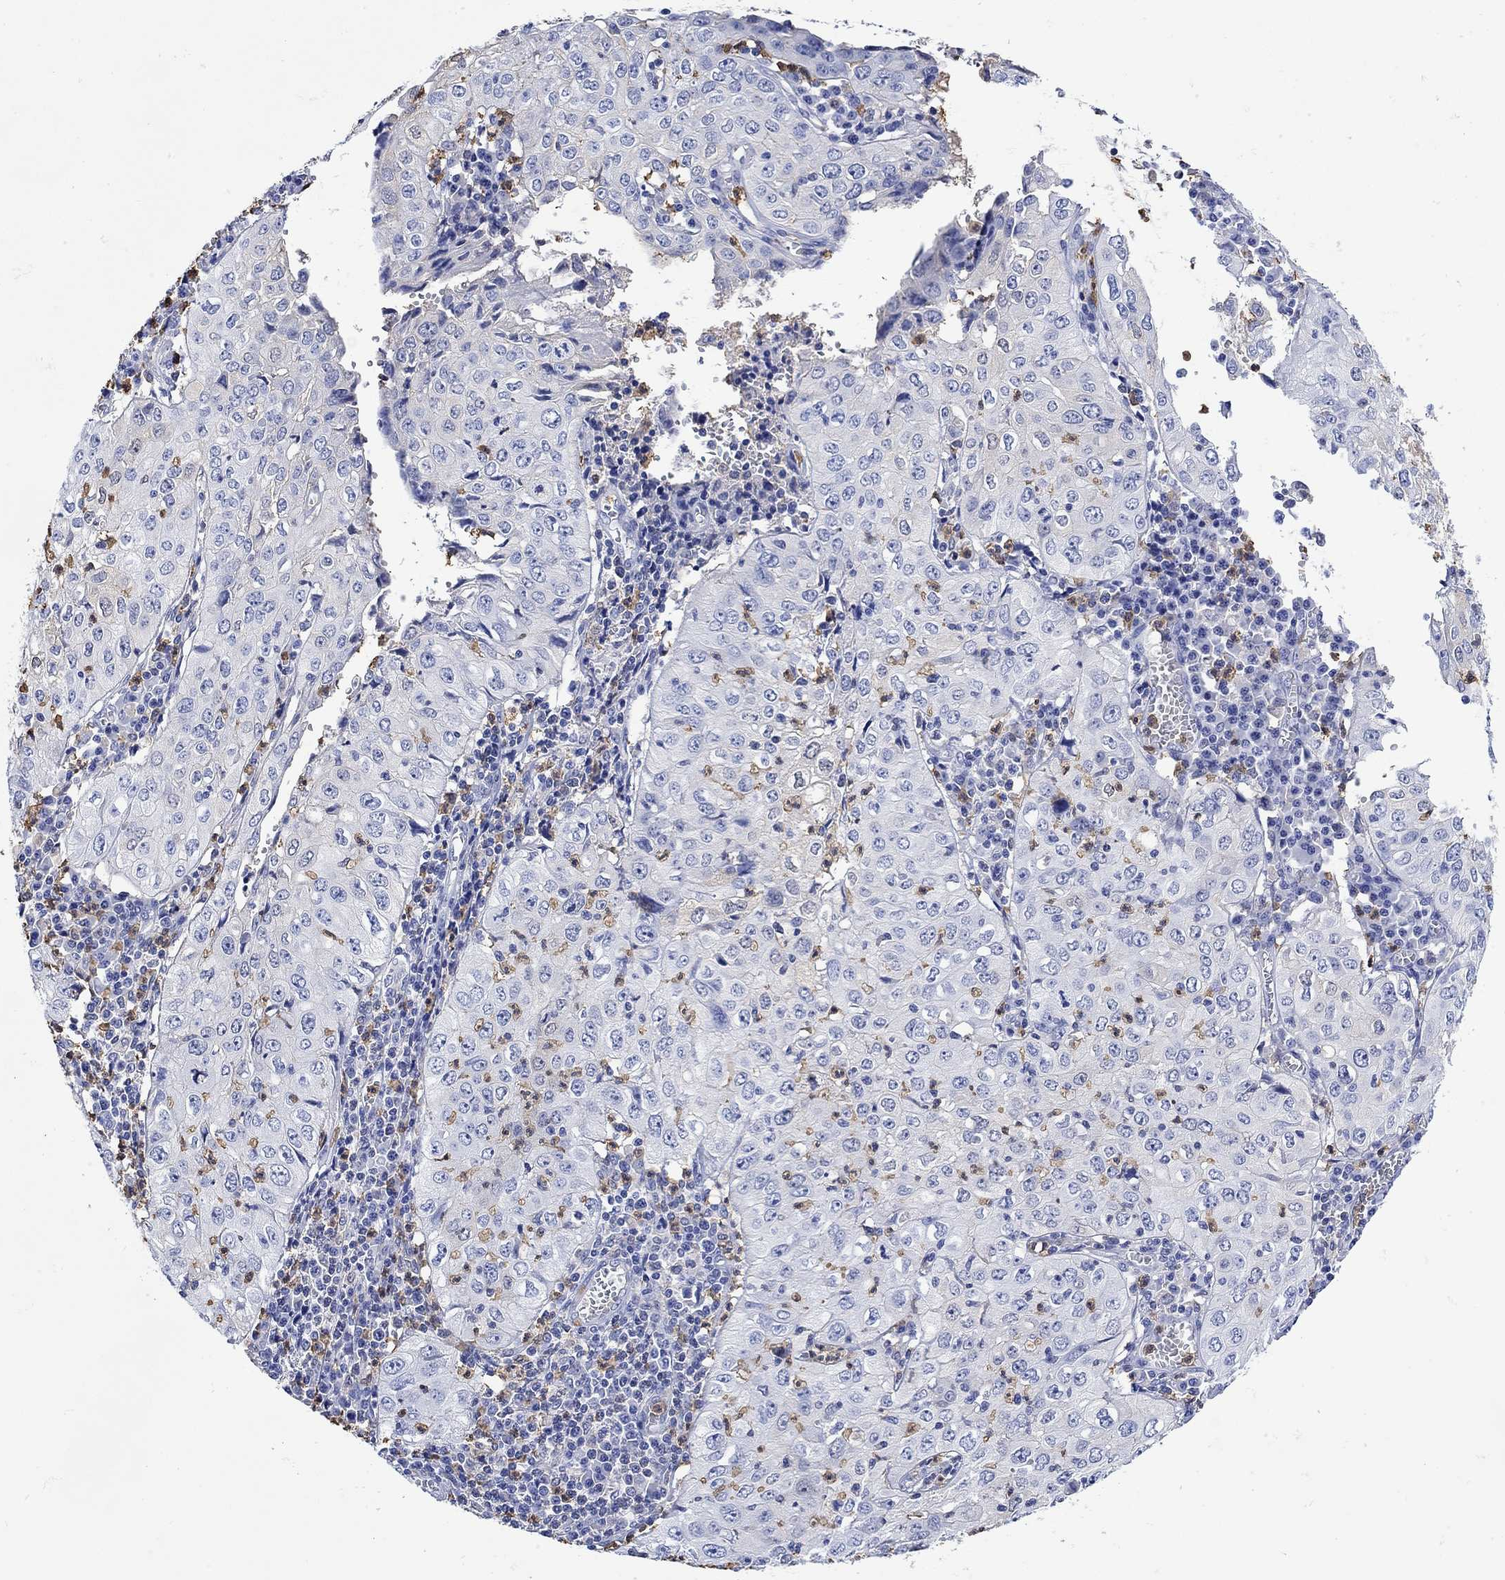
{"staining": {"intensity": "negative", "quantity": "none", "location": "none"}, "tissue": "cervical cancer", "cell_type": "Tumor cells", "image_type": "cancer", "snomed": [{"axis": "morphology", "description": "Squamous cell carcinoma, NOS"}, {"axis": "topography", "description": "Cervix"}], "caption": "The image demonstrates no significant expression in tumor cells of cervical cancer (squamous cell carcinoma). (DAB IHC, high magnification).", "gene": "LINGO3", "patient": {"sex": "female", "age": 24}}